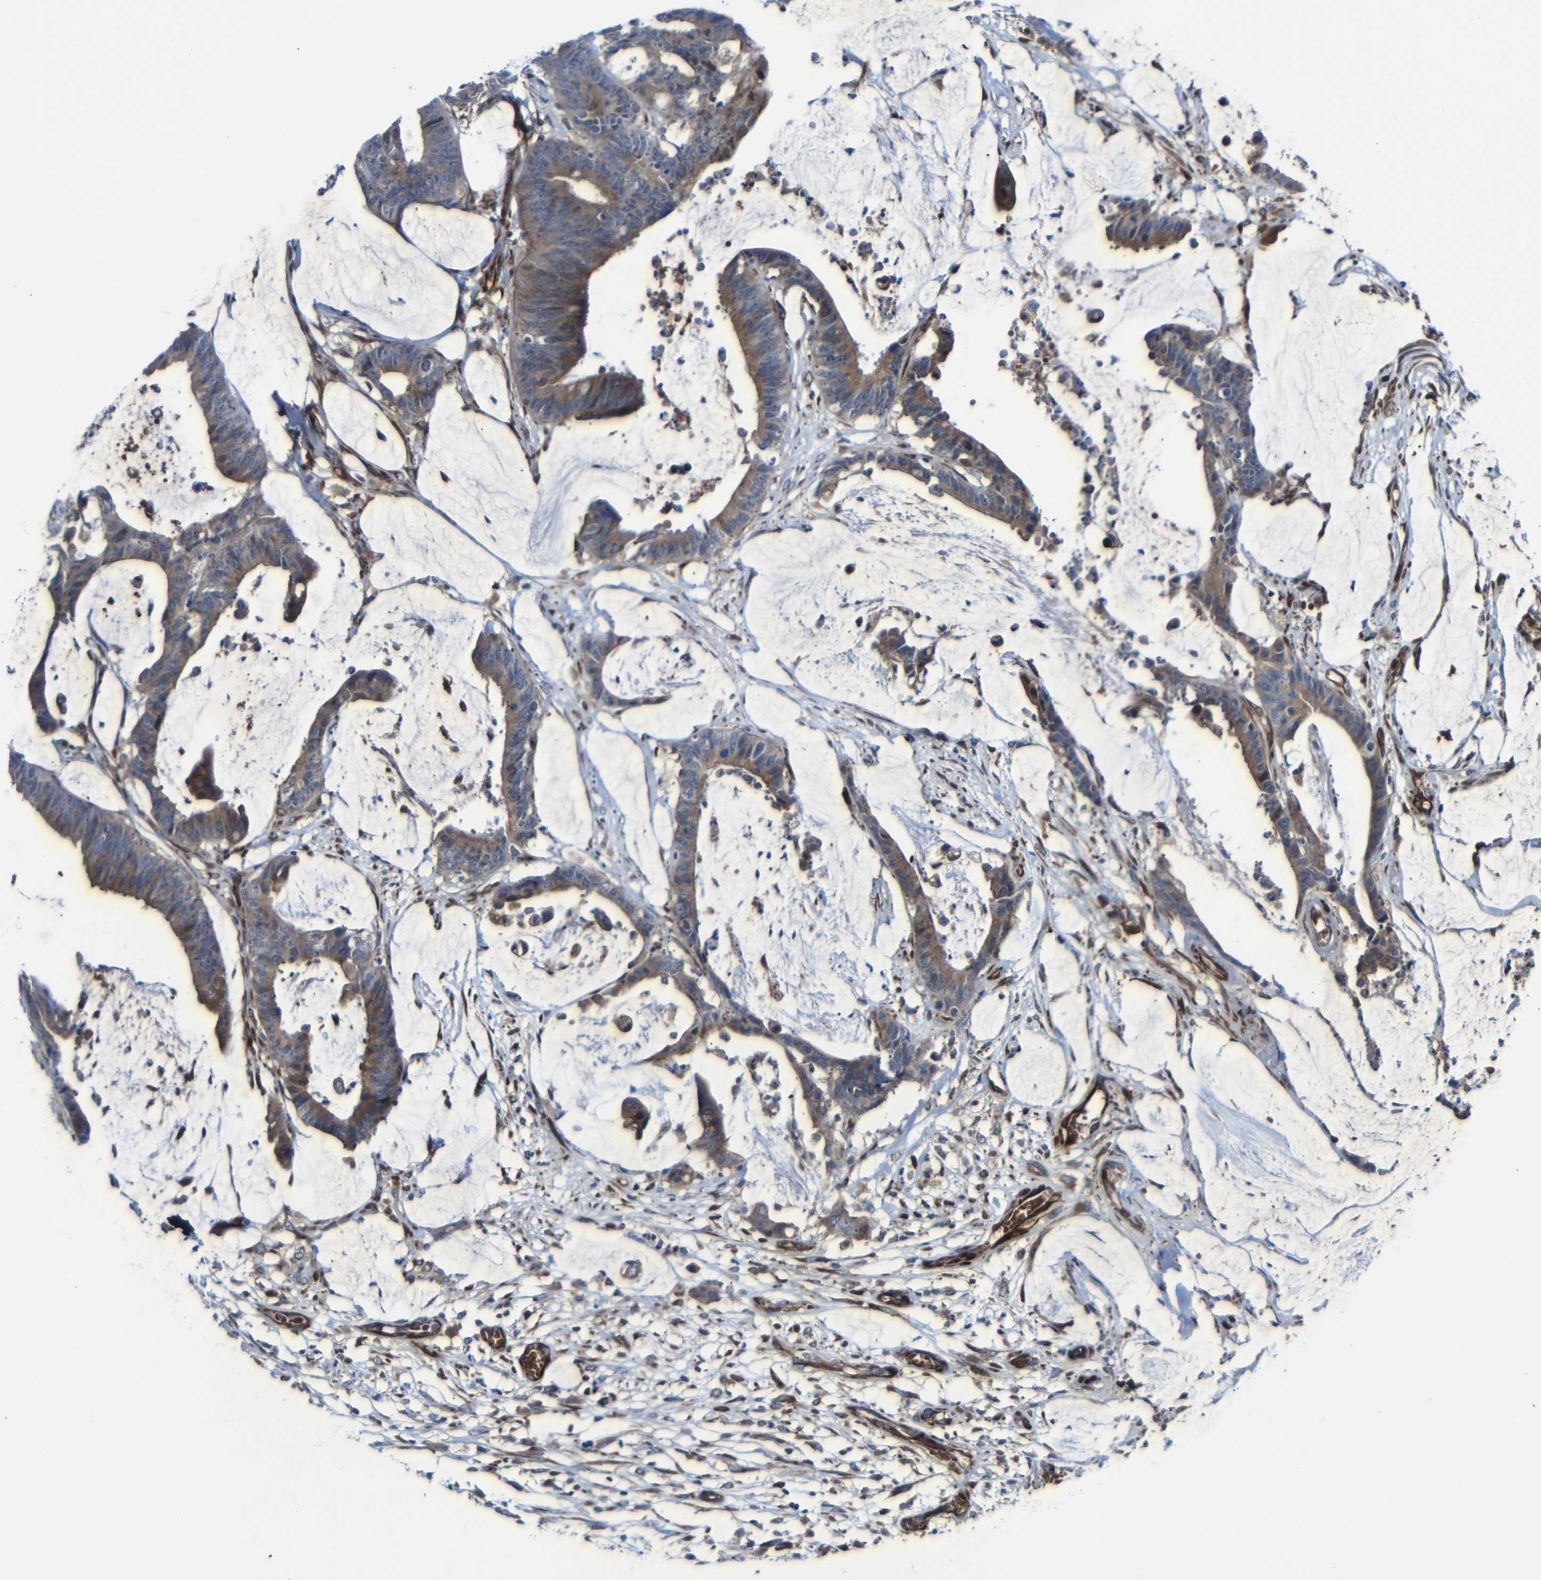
{"staining": {"intensity": "moderate", "quantity": ">75%", "location": "cytoplasmic/membranous"}, "tissue": "colorectal cancer", "cell_type": "Tumor cells", "image_type": "cancer", "snomed": [{"axis": "morphology", "description": "Adenocarcinoma, NOS"}, {"axis": "topography", "description": "Rectum"}], "caption": "Immunohistochemical staining of human colorectal cancer (adenocarcinoma) reveals medium levels of moderate cytoplasmic/membranous protein expression in approximately >75% of tumor cells. The protein is stained brown, and the nuclei are stained in blue (DAB (3,3'-diaminobenzidine) IHC with brightfield microscopy, high magnification).", "gene": "PARP14", "patient": {"sex": "female", "age": 66}}